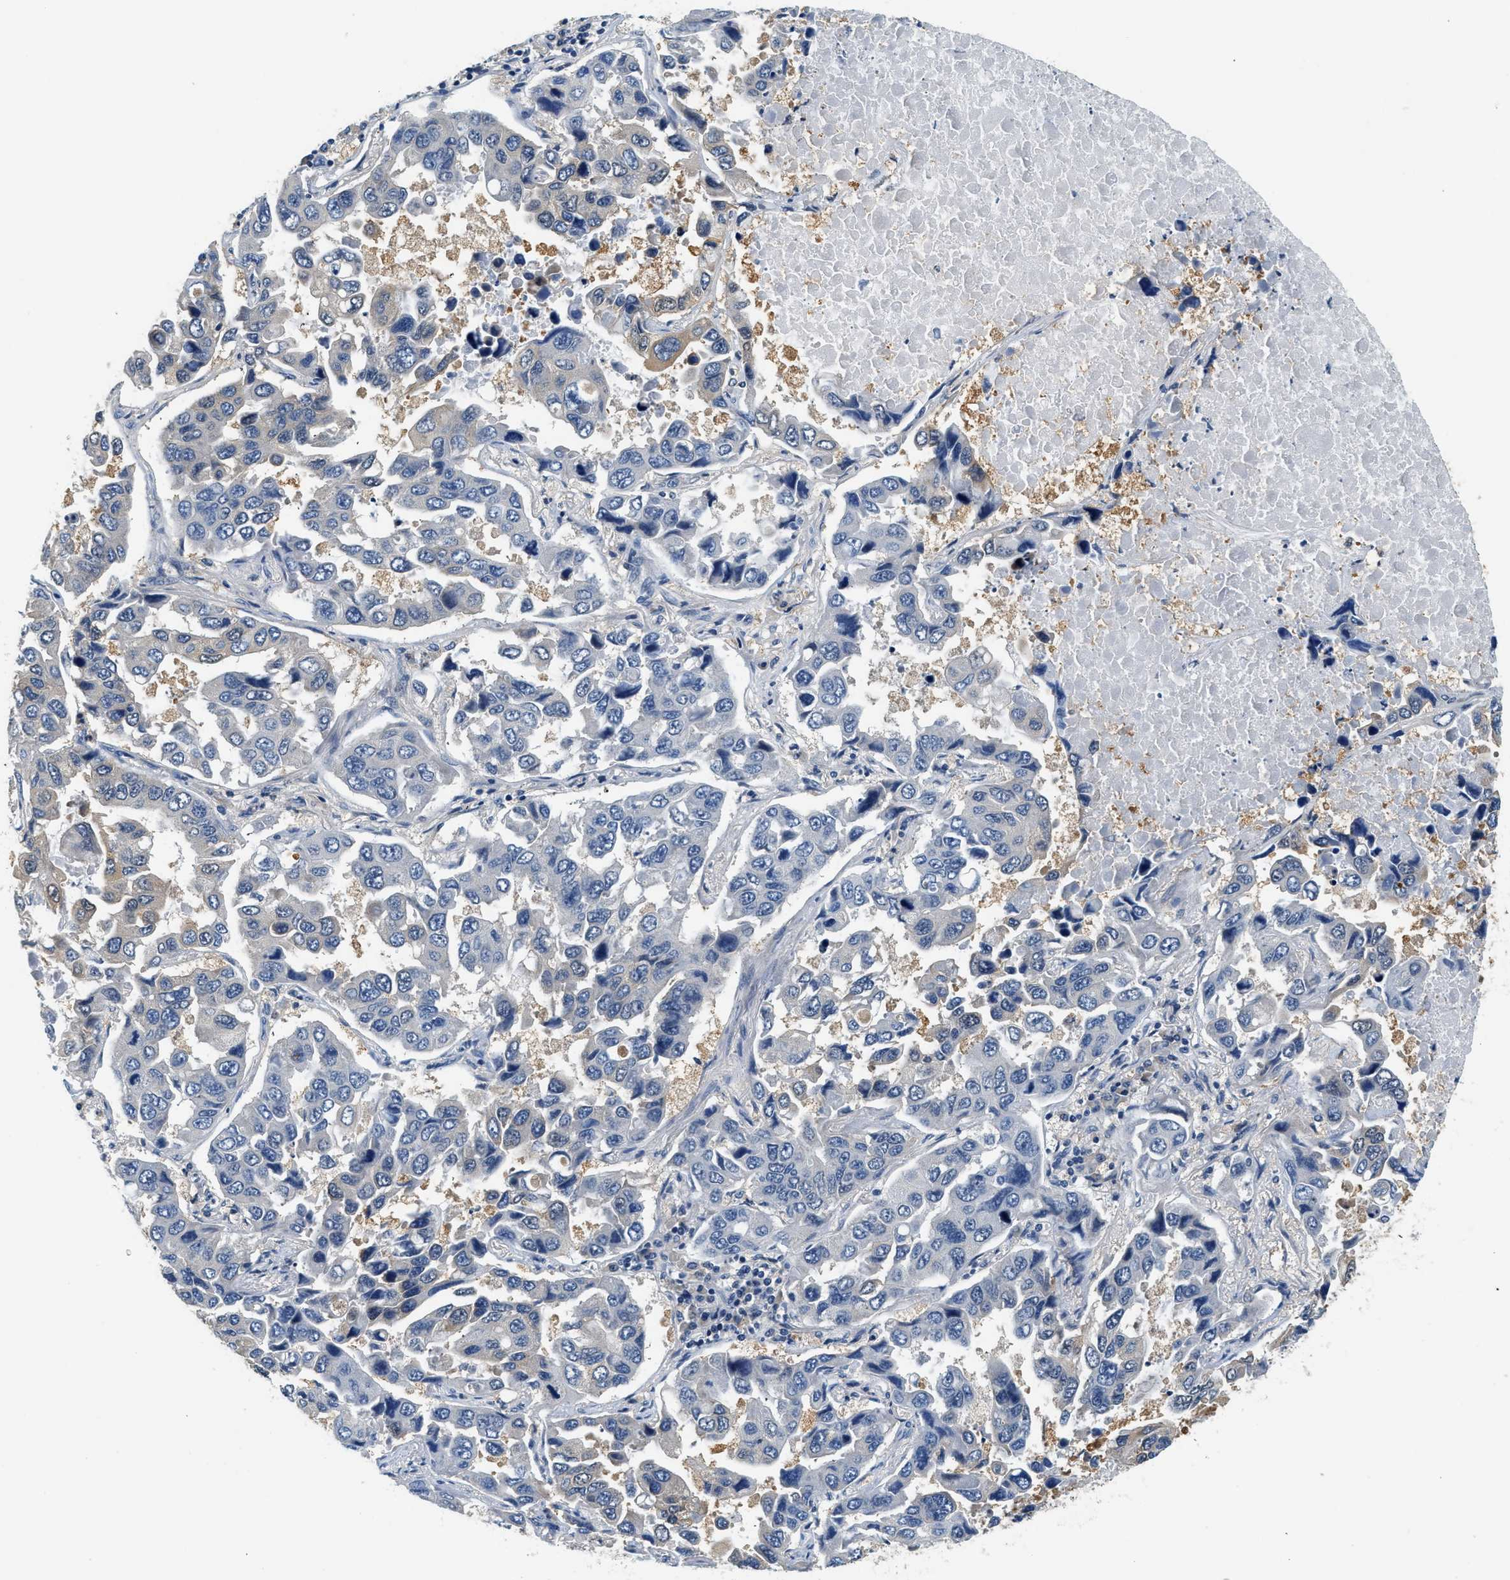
{"staining": {"intensity": "negative", "quantity": "none", "location": "none"}, "tissue": "lung cancer", "cell_type": "Tumor cells", "image_type": "cancer", "snomed": [{"axis": "morphology", "description": "Adenocarcinoma, NOS"}, {"axis": "topography", "description": "Lung"}], "caption": "Image shows no protein expression in tumor cells of adenocarcinoma (lung) tissue.", "gene": "SLC35E1", "patient": {"sex": "male", "age": 64}}